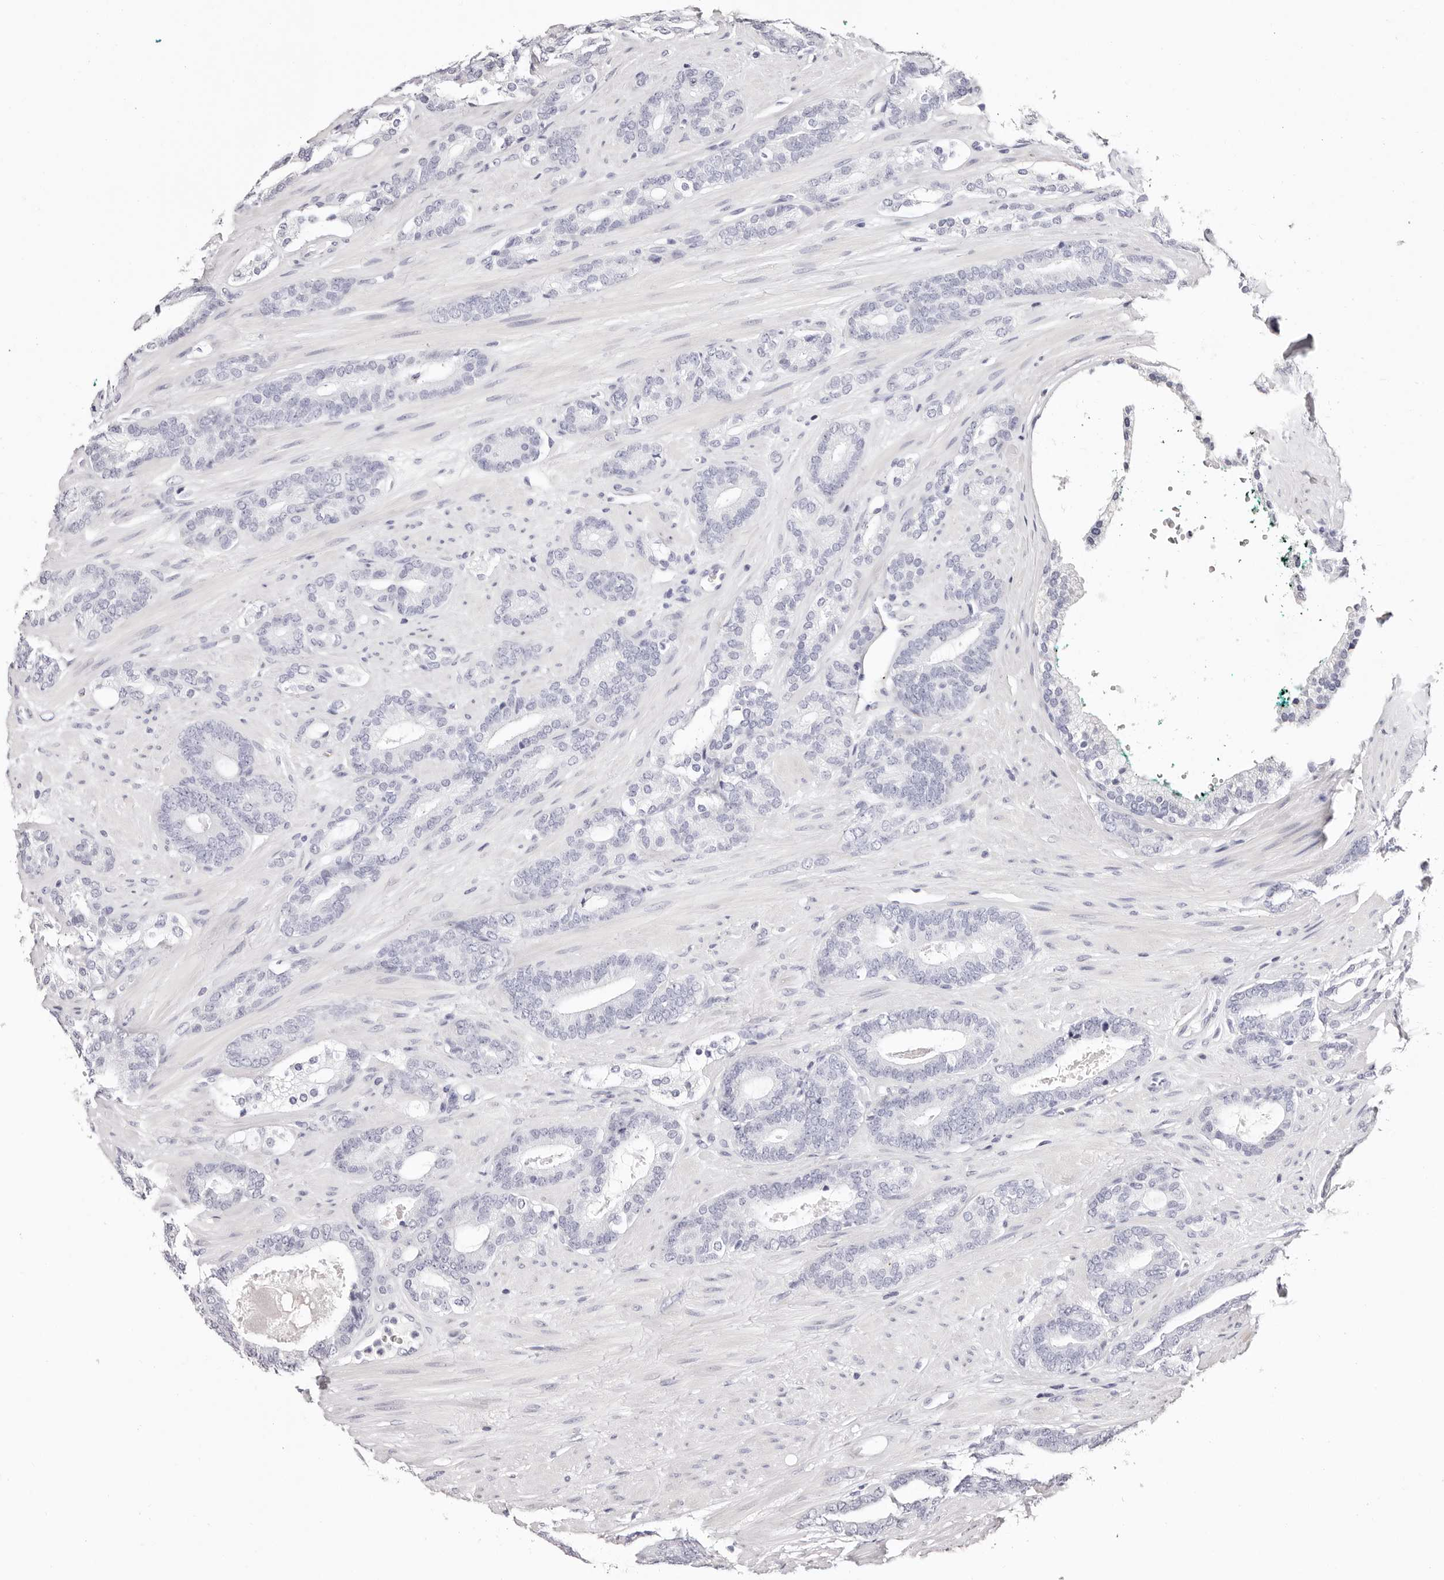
{"staining": {"intensity": "negative", "quantity": "none", "location": "none"}, "tissue": "prostate cancer", "cell_type": "Tumor cells", "image_type": "cancer", "snomed": [{"axis": "morphology", "description": "Adenocarcinoma, Low grade"}, {"axis": "topography", "description": "Prostate"}], "caption": "There is no significant positivity in tumor cells of prostate cancer. (Stains: DAB immunohistochemistry (IHC) with hematoxylin counter stain, Microscopy: brightfield microscopy at high magnification).", "gene": "PF4", "patient": {"sex": "male", "age": 63}}